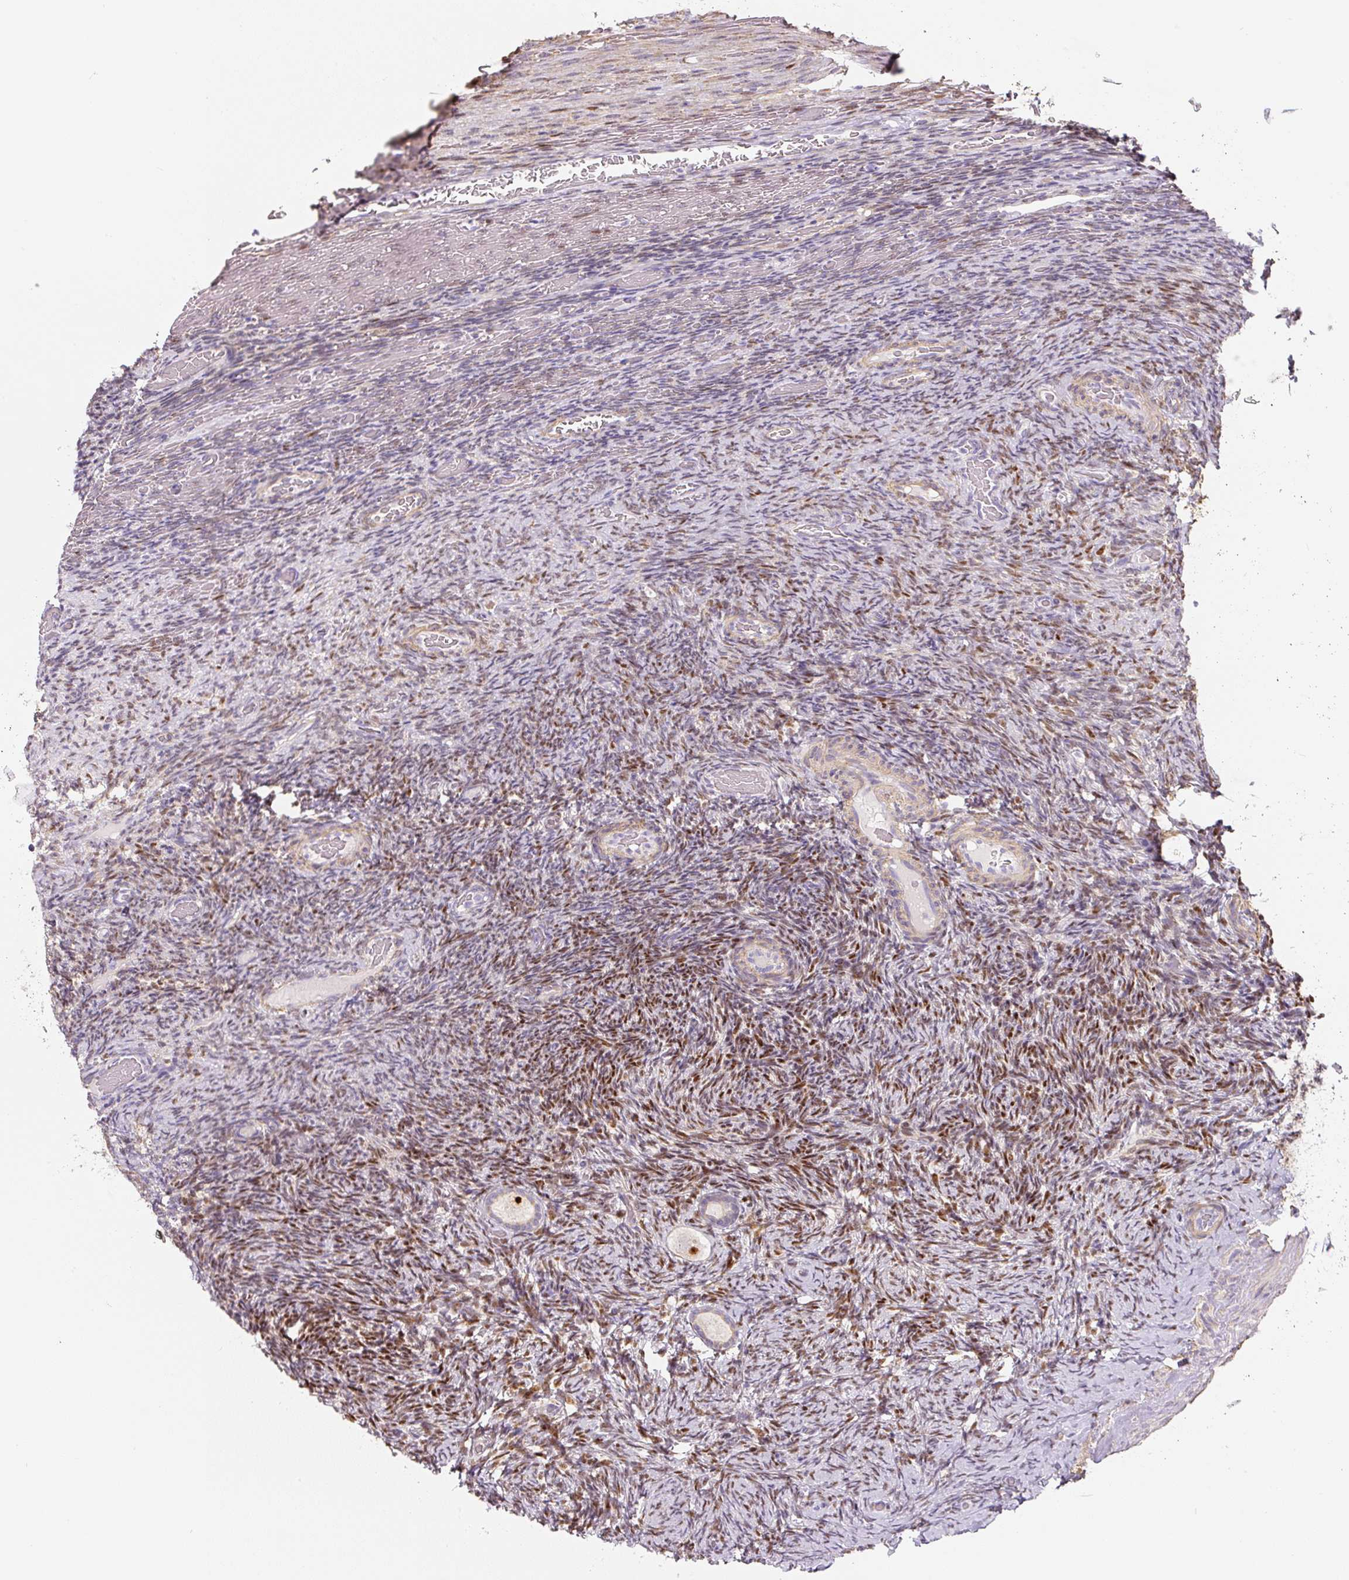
{"staining": {"intensity": "weak", "quantity": "25%-75%", "location": "cytoplasmic/membranous"}, "tissue": "ovary", "cell_type": "Follicle cells", "image_type": "normal", "snomed": [{"axis": "morphology", "description": "Normal tissue, NOS"}, {"axis": "topography", "description": "Ovary"}], "caption": "Immunohistochemistry (IHC) of normal human ovary exhibits low levels of weak cytoplasmic/membranous expression in about 25%-75% of follicle cells. (IHC, brightfield microscopy, high magnification).", "gene": "PWWP3B", "patient": {"sex": "female", "age": 34}}